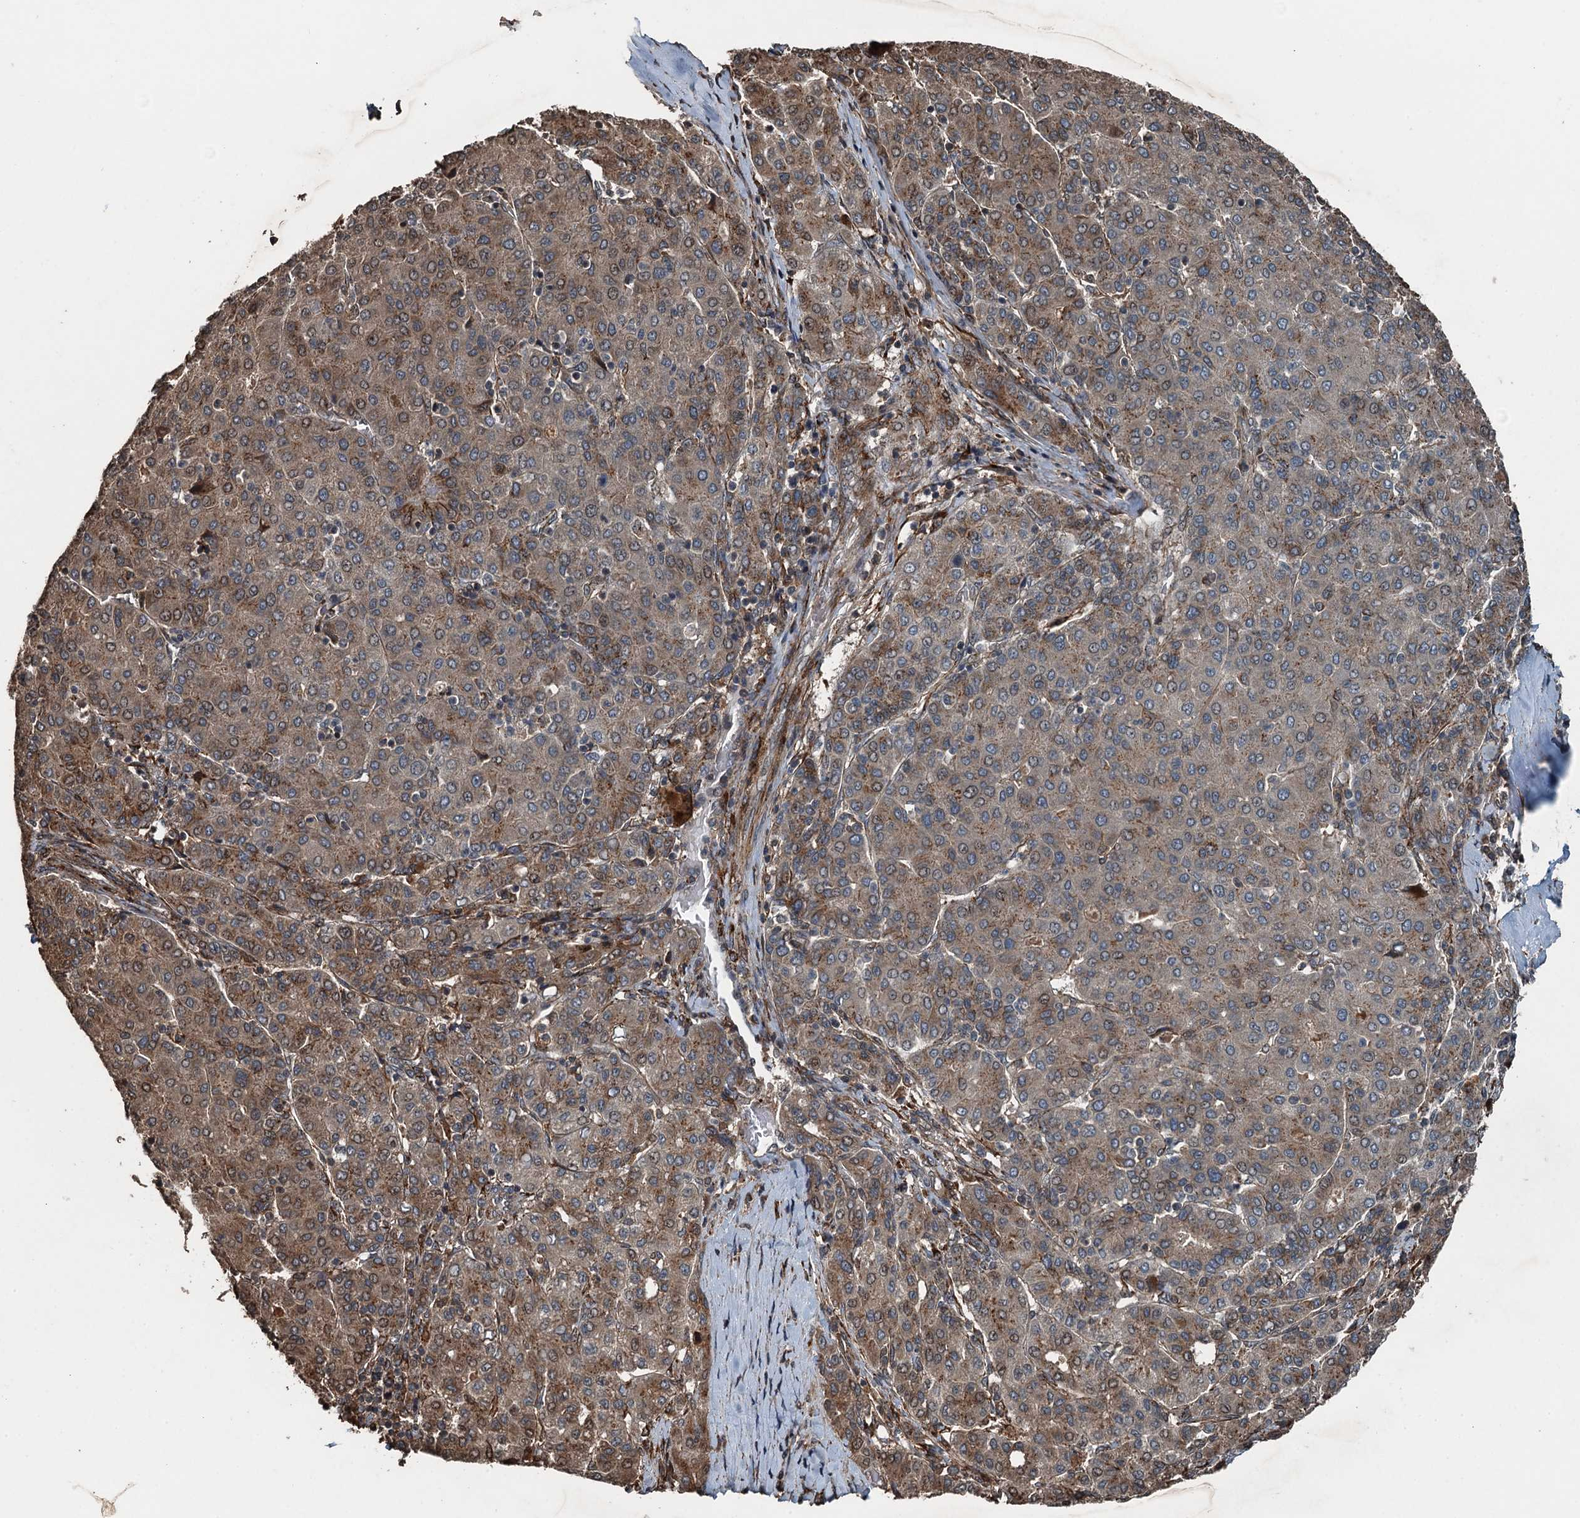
{"staining": {"intensity": "moderate", "quantity": "<25%", "location": "cytoplasmic/membranous"}, "tissue": "liver cancer", "cell_type": "Tumor cells", "image_type": "cancer", "snomed": [{"axis": "morphology", "description": "Carcinoma, Hepatocellular, NOS"}, {"axis": "topography", "description": "Liver"}], "caption": "Protein analysis of liver hepatocellular carcinoma tissue reveals moderate cytoplasmic/membranous expression in approximately <25% of tumor cells.", "gene": "TCTN1", "patient": {"sex": "male", "age": 65}}